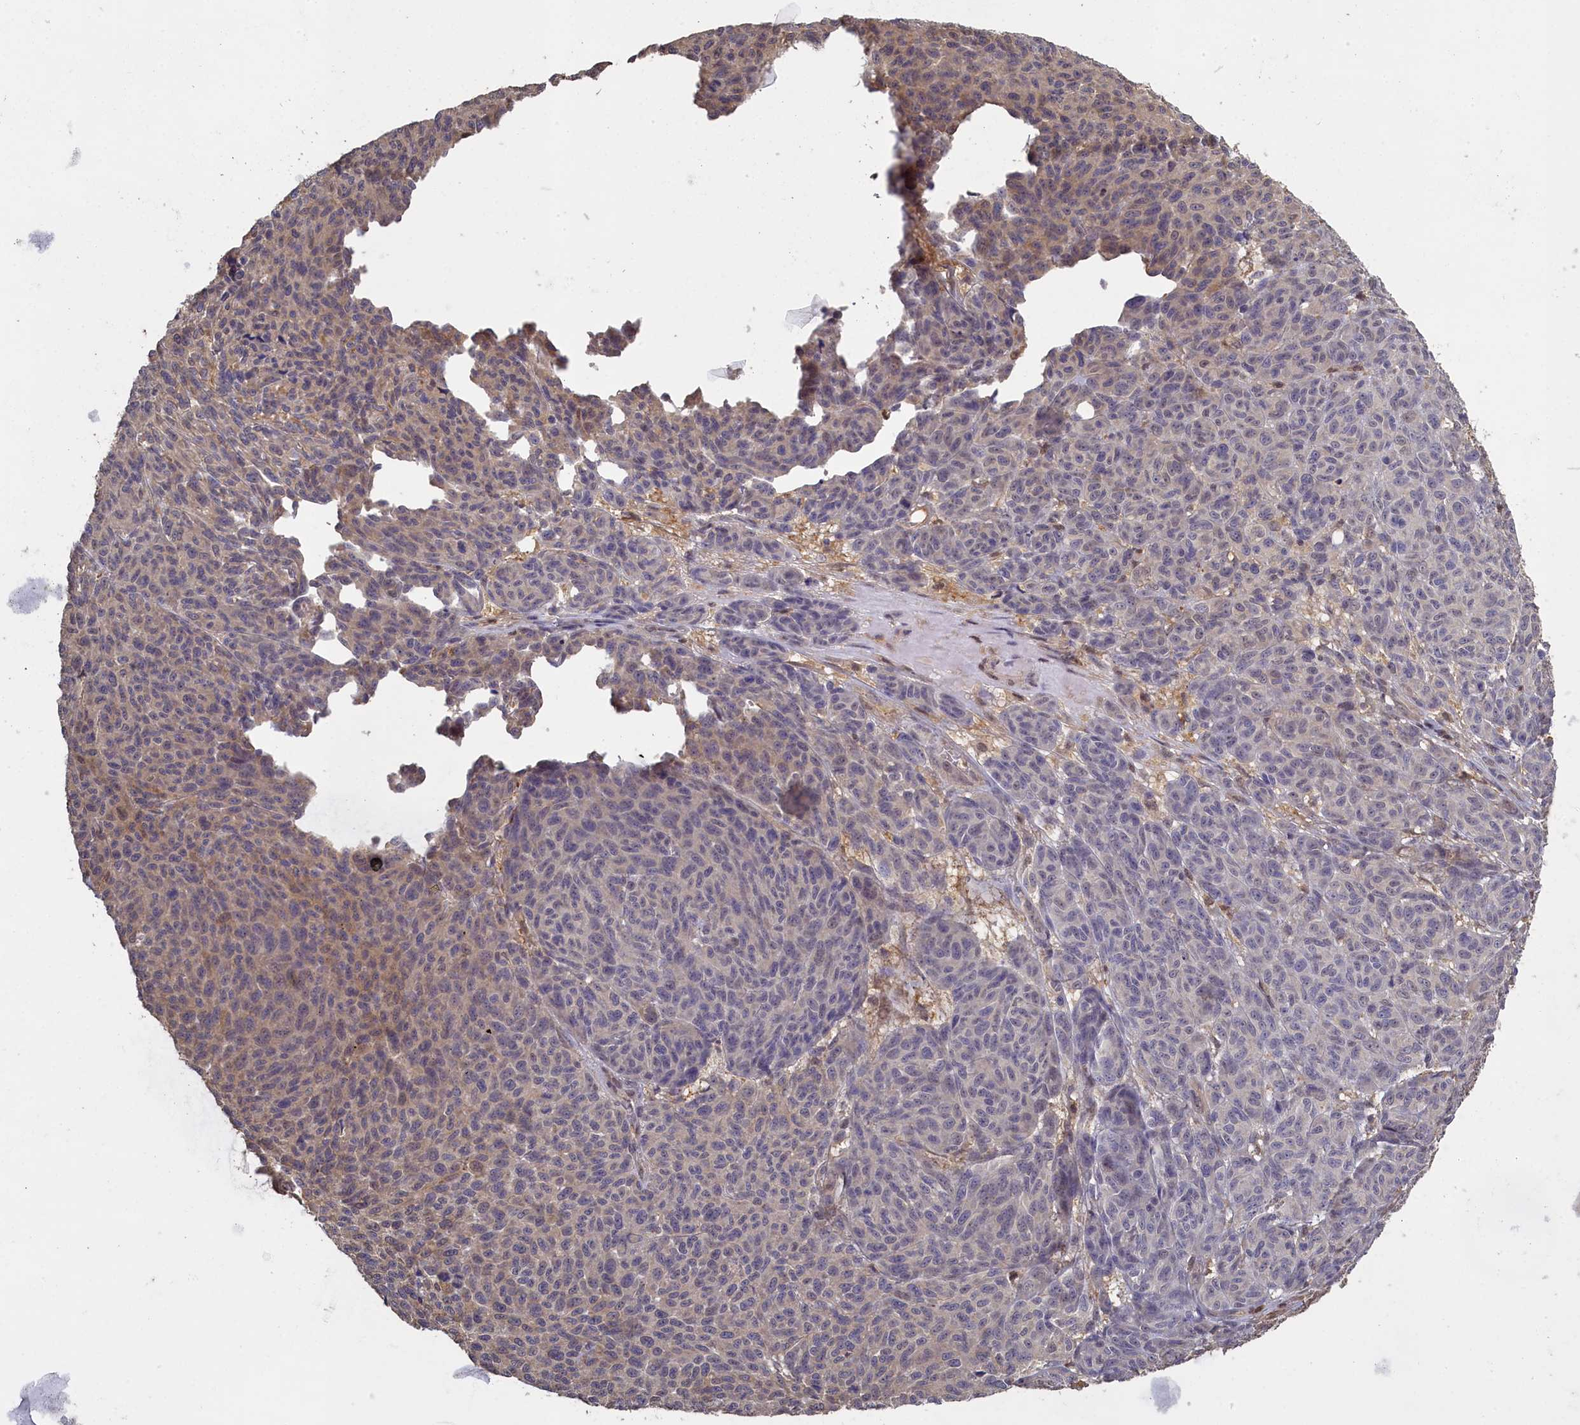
{"staining": {"intensity": "weak", "quantity": "25%-75%", "location": "cytoplasmic/membranous"}, "tissue": "melanoma", "cell_type": "Tumor cells", "image_type": "cancer", "snomed": [{"axis": "morphology", "description": "Malignant melanoma, NOS"}, {"axis": "topography", "description": "Skin"}], "caption": "The image reveals a brown stain indicating the presence of a protein in the cytoplasmic/membranous of tumor cells in melanoma.", "gene": "UCHL3", "patient": {"sex": "male", "age": 49}}